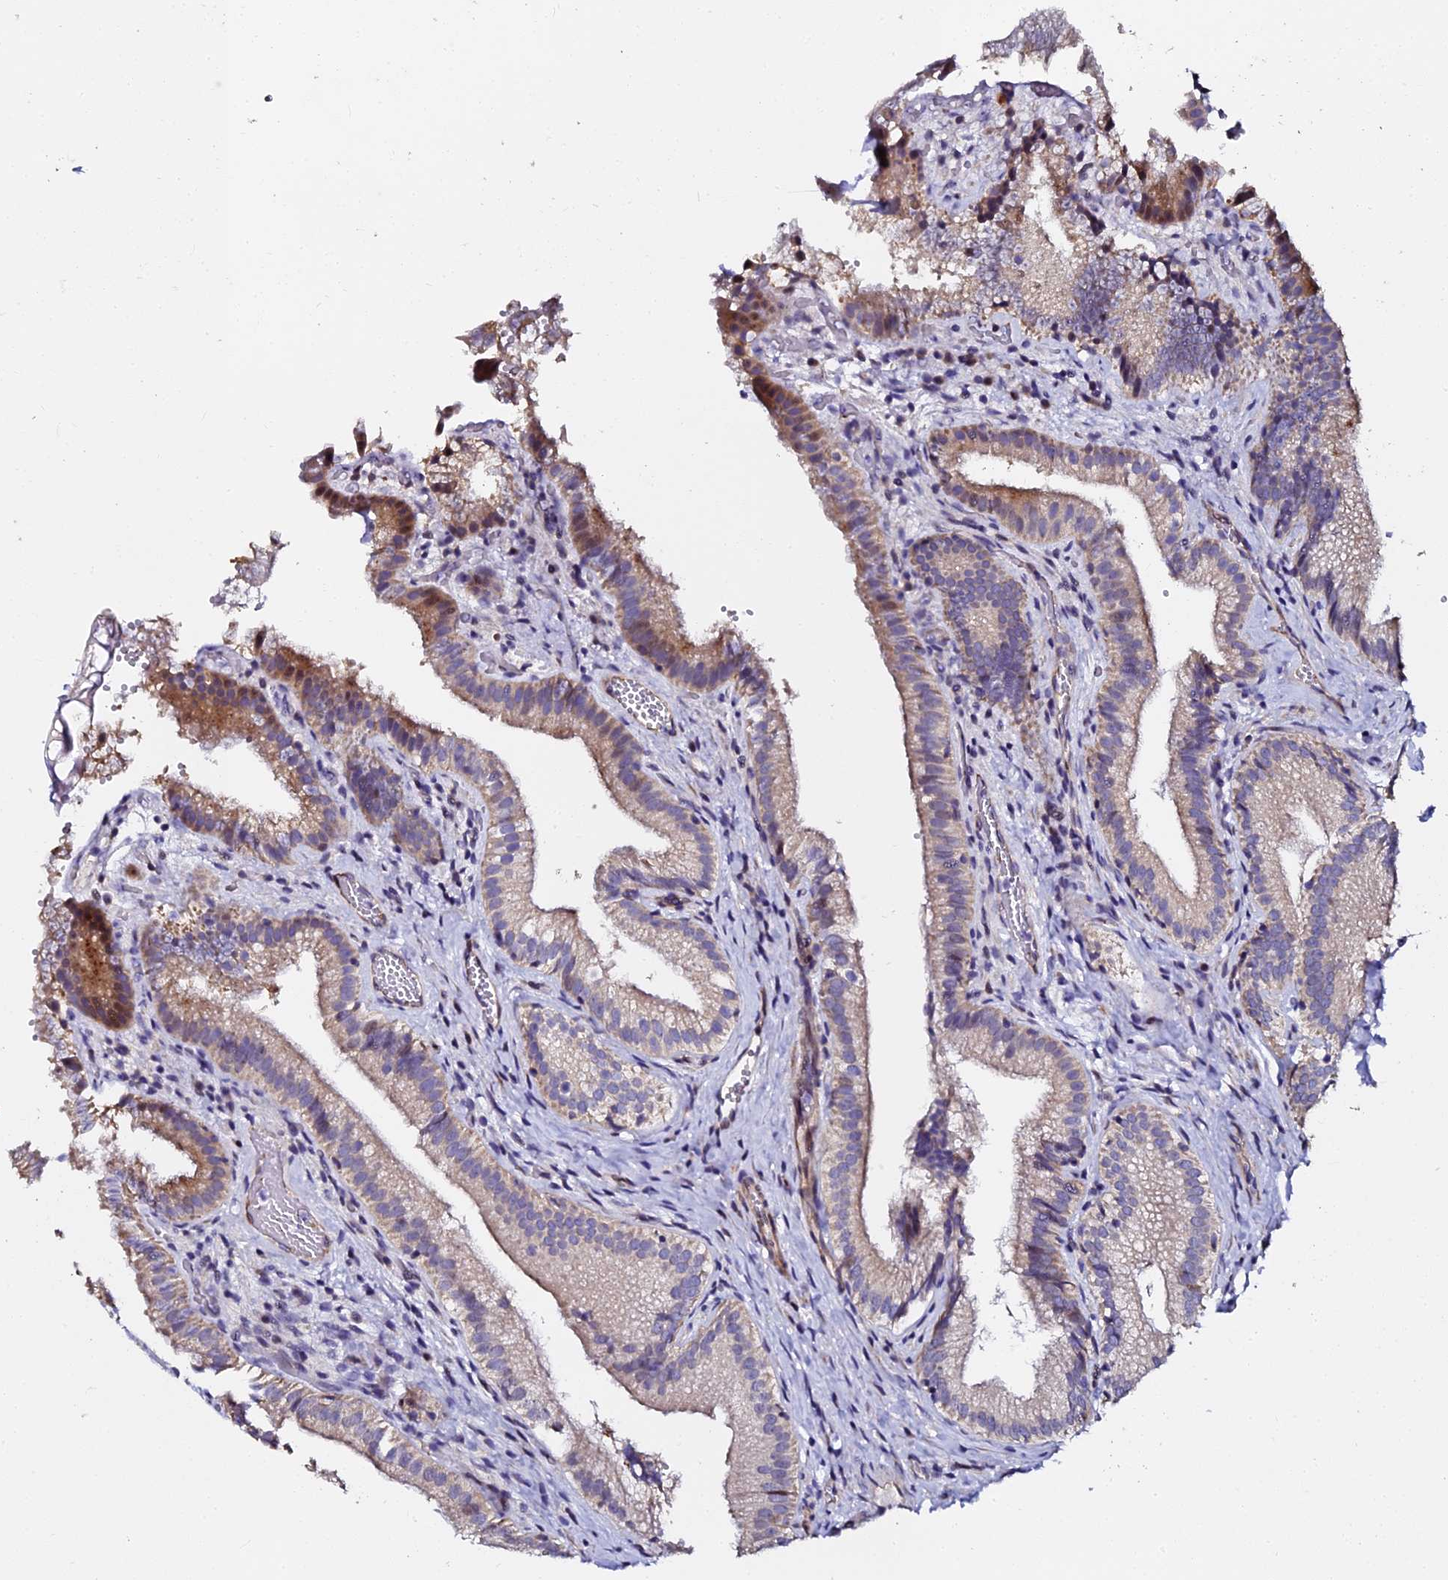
{"staining": {"intensity": "moderate", "quantity": "25%-75%", "location": "cytoplasmic/membranous,nuclear"}, "tissue": "gallbladder", "cell_type": "Glandular cells", "image_type": "normal", "snomed": [{"axis": "morphology", "description": "Normal tissue, NOS"}, {"axis": "topography", "description": "Gallbladder"}], "caption": "Protein staining demonstrates moderate cytoplasmic/membranous,nuclear positivity in approximately 25%-75% of glandular cells in benign gallbladder.", "gene": "GPN3", "patient": {"sex": "female", "age": 30}}